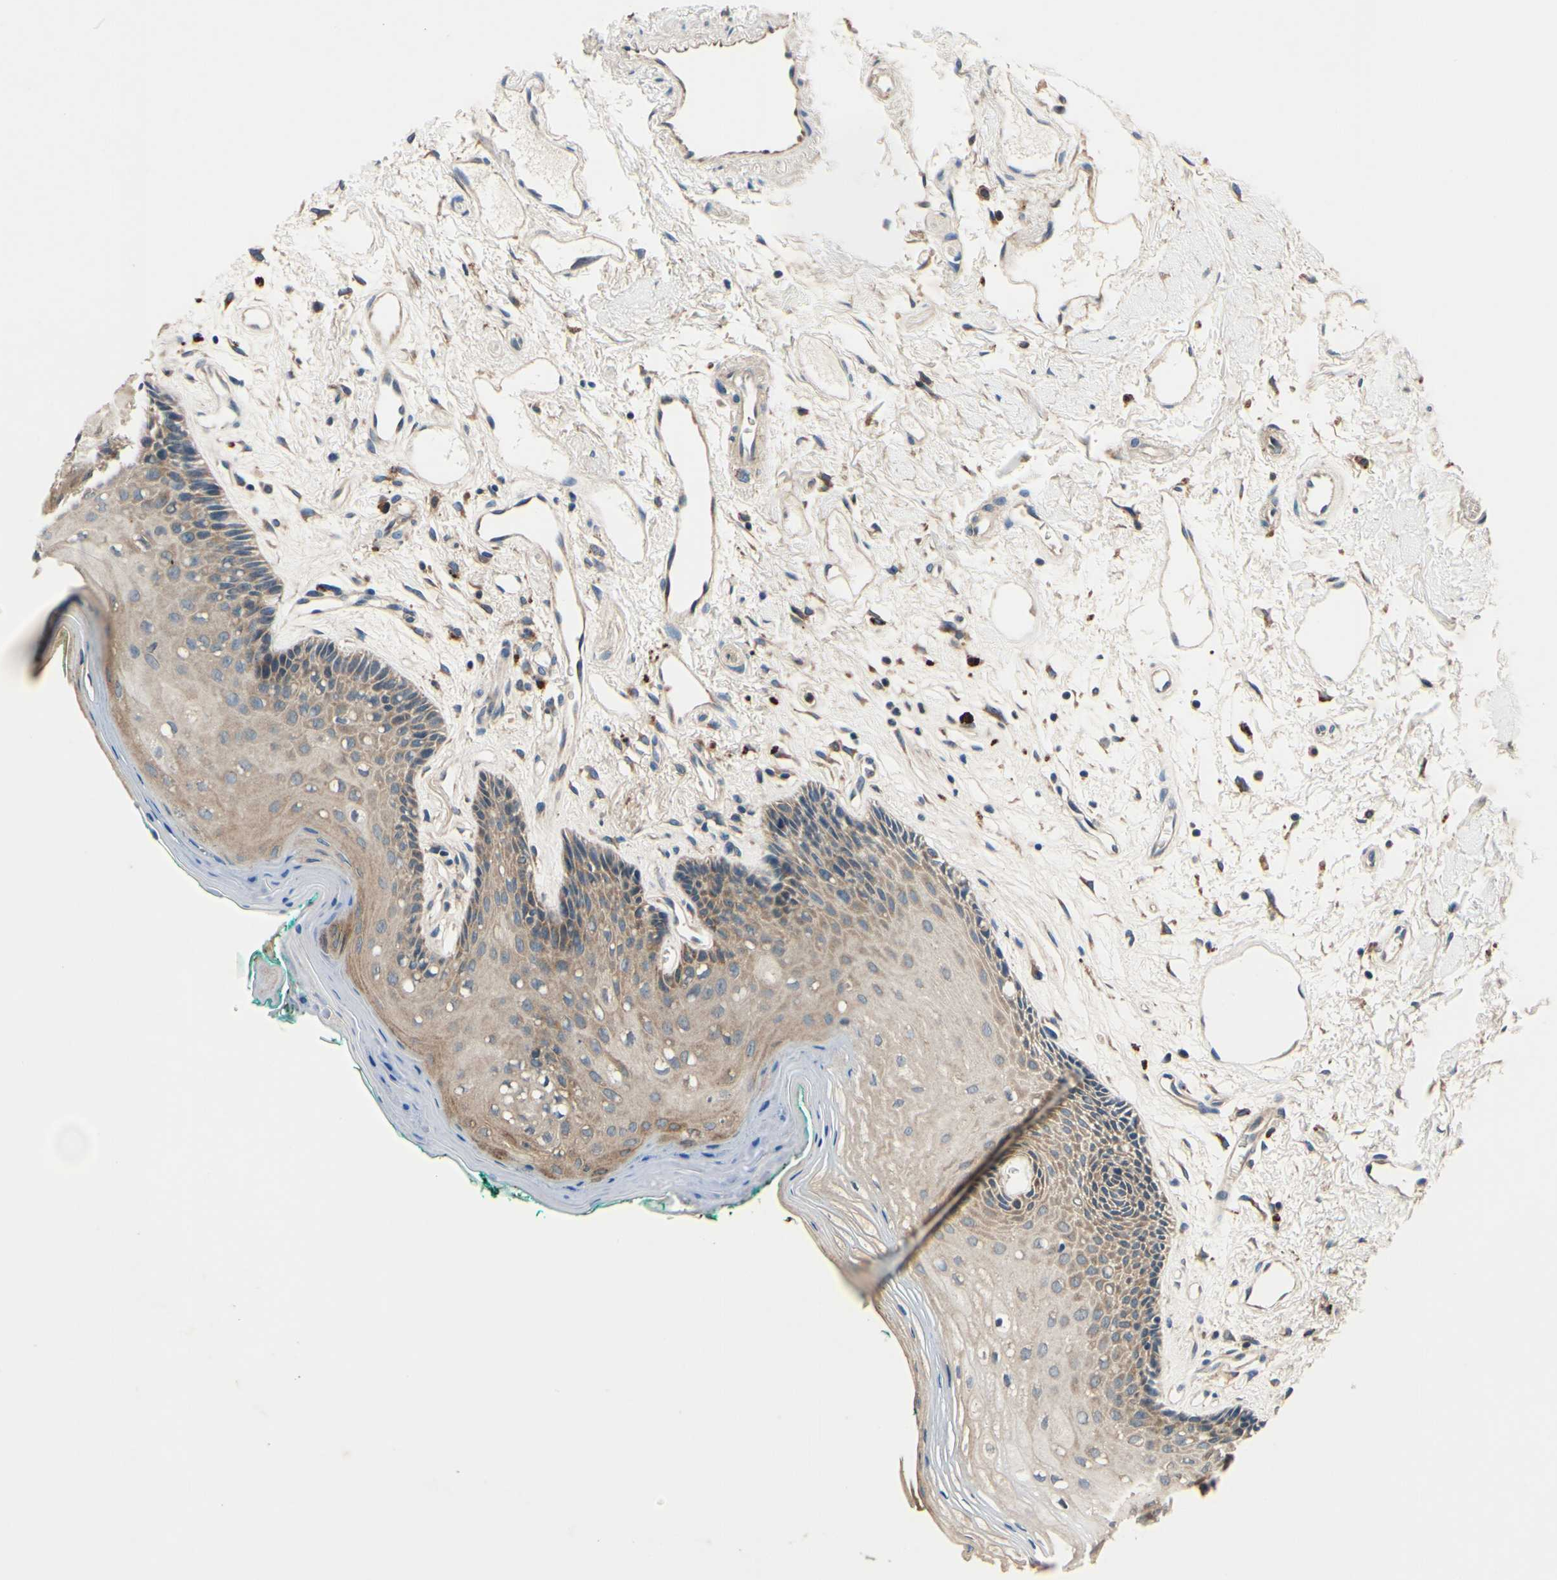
{"staining": {"intensity": "weak", "quantity": "25%-75%", "location": "cytoplasmic/membranous"}, "tissue": "oral mucosa", "cell_type": "Squamous epithelial cells", "image_type": "normal", "snomed": [{"axis": "morphology", "description": "Normal tissue, NOS"}, {"axis": "topography", "description": "Skeletal muscle"}, {"axis": "topography", "description": "Oral tissue"}, {"axis": "topography", "description": "Peripheral nerve tissue"}], "caption": "Oral mucosa stained for a protein (brown) demonstrates weak cytoplasmic/membranous positive expression in approximately 25%-75% of squamous epithelial cells.", "gene": "PLA2G4A", "patient": {"sex": "female", "age": 84}}